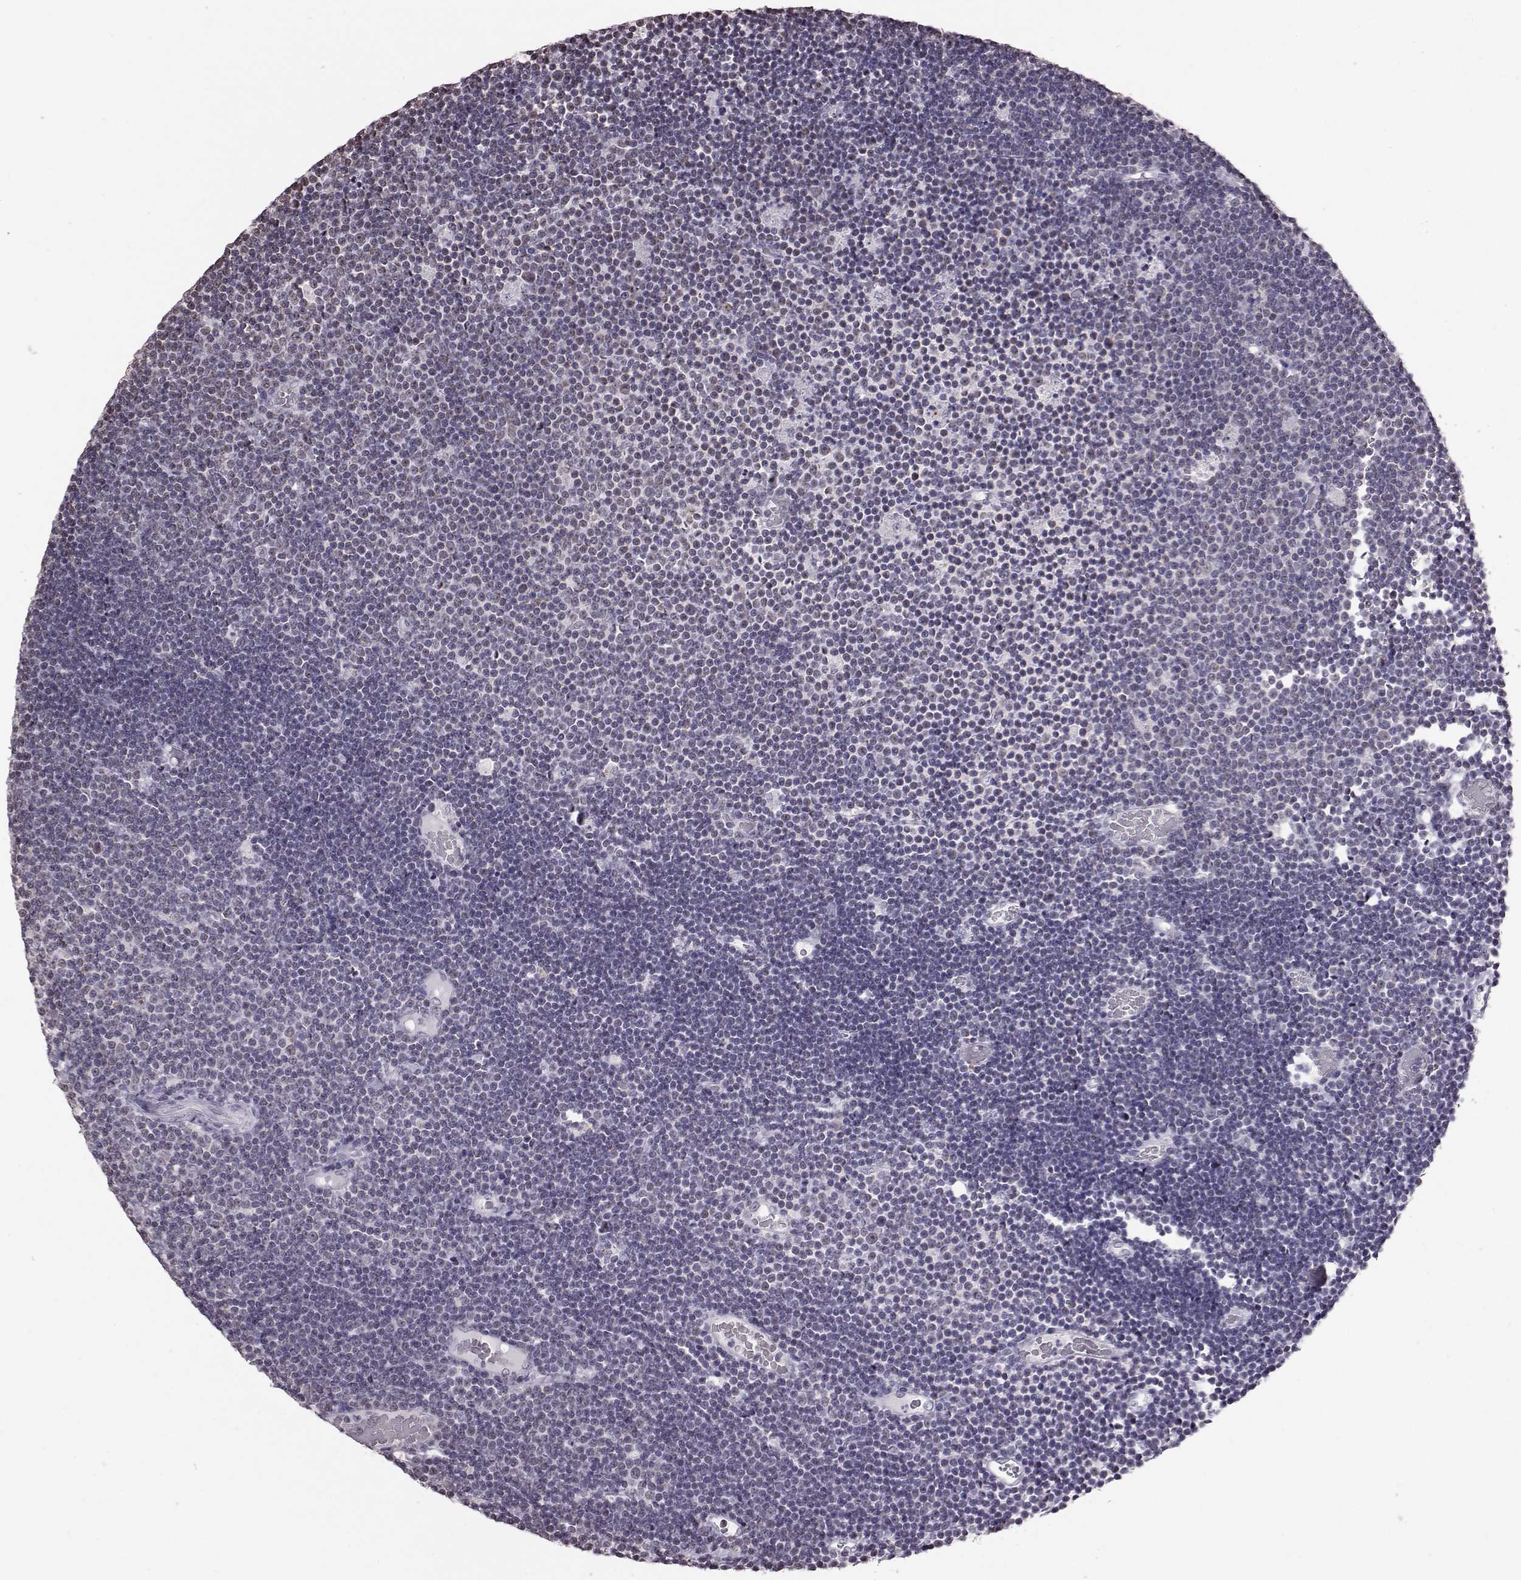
{"staining": {"intensity": "negative", "quantity": "none", "location": "none"}, "tissue": "lymphoma", "cell_type": "Tumor cells", "image_type": "cancer", "snomed": [{"axis": "morphology", "description": "Malignant lymphoma, non-Hodgkin's type, Low grade"}, {"axis": "topography", "description": "Brain"}], "caption": "High power microscopy image of an IHC photomicrograph of lymphoma, revealing no significant expression in tumor cells.", "gene": "ALDH3A1", "patient": {"sex": "female", "age": 66}}